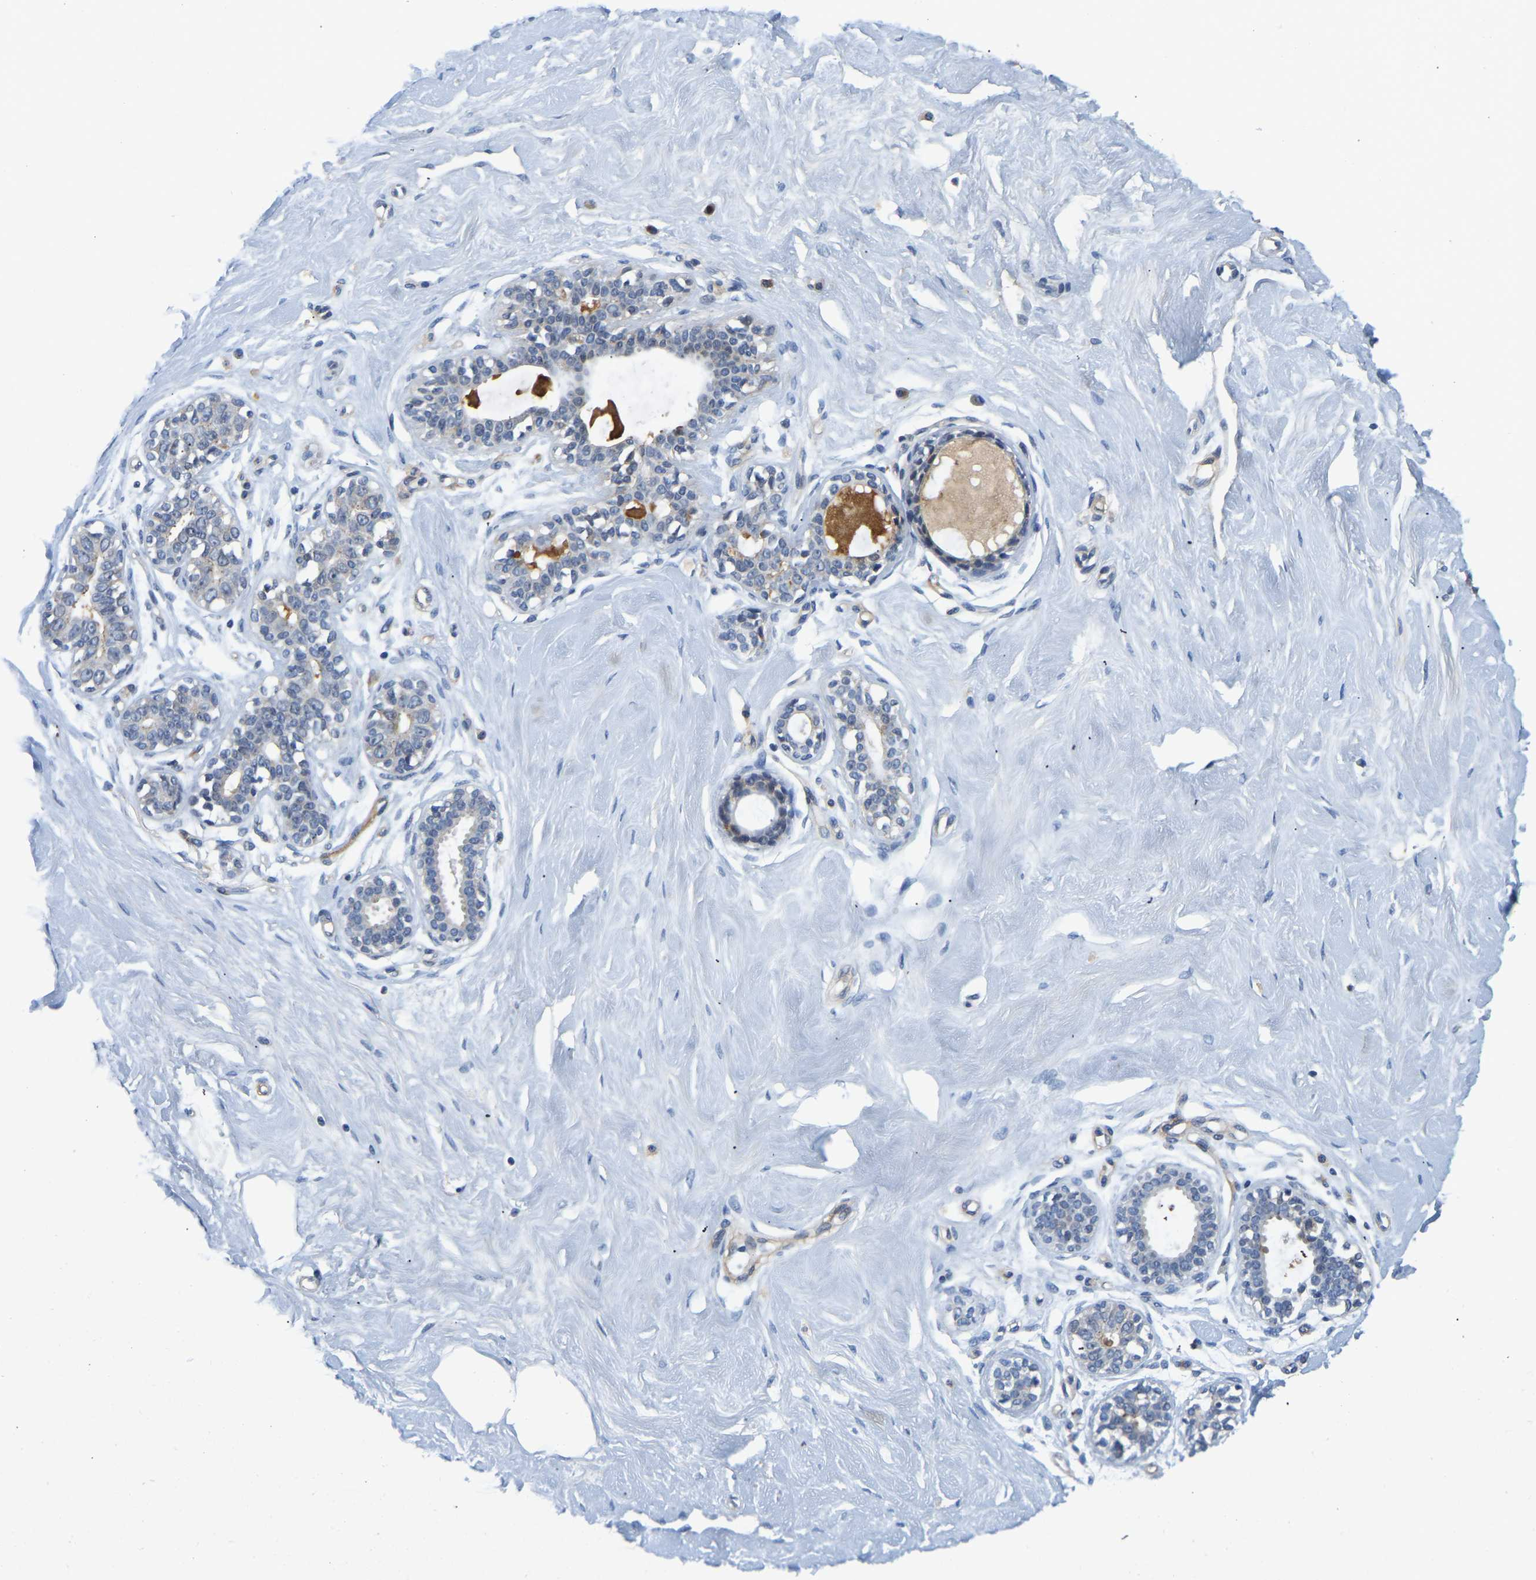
{"staining": {"intensity": "moderate", "quantity": "<25%", "location": "cytoplasmic/membranous"}, "tissue": "breast", "cell_type": "Adipocytes", "image_type": "normal", "snomed": [{"axis": "morphology", "description": "Normal tissue, NOS"}, {"axis": "topography", "description": "Breast"}], "caption": "The micrograph displays staining of normal breast, revealing moderate cytoplasmic/membranous protein expression (brown color) within adipocytes.", "gene": "LIAS", "patient": {"sex": "female", "age": 23}}